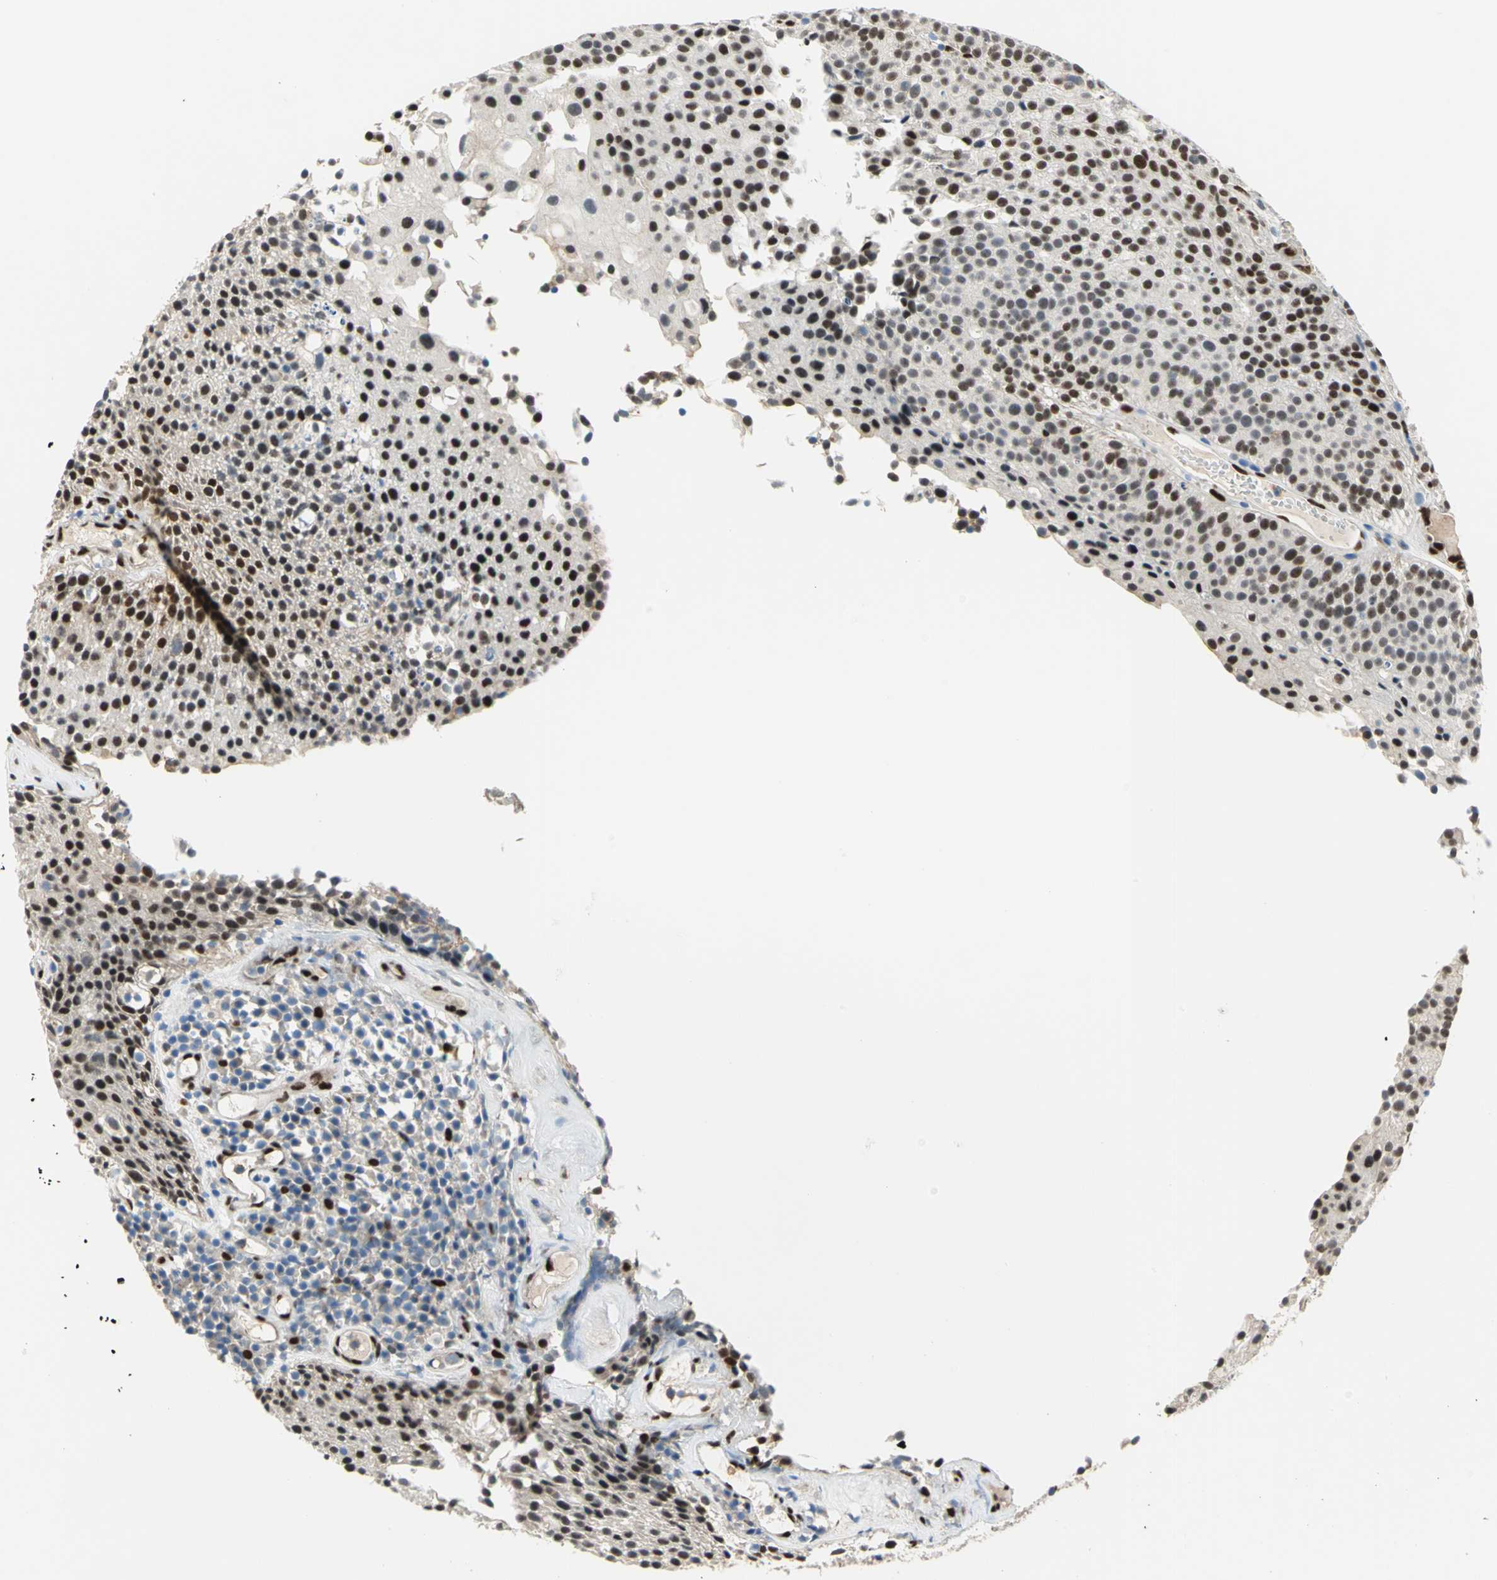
{"staining": {"intensity": "moderate", "quantity": ">75%", "location": "nuclear"}, "tissue": "urothelial cancer", "cell_type": "Tumor cells", "image_type": "cancer", "snomed": [{"axis": "morphology", "description": "Urothelial carcinoma, Low grade"}, {"axis": "topography", "description": "Urinary bladder"}], "caption": "IHC photomicrograph of neoplastic tissue: urothelial cancer stained using immunohistochemistry shows medium levels of moderate protein expression localized specifically in the nuclear of tumor cells, appearing as a nuclear brown color.", "gene": "RBFOX2", "patient": {"sex": "male", "age": 85}}